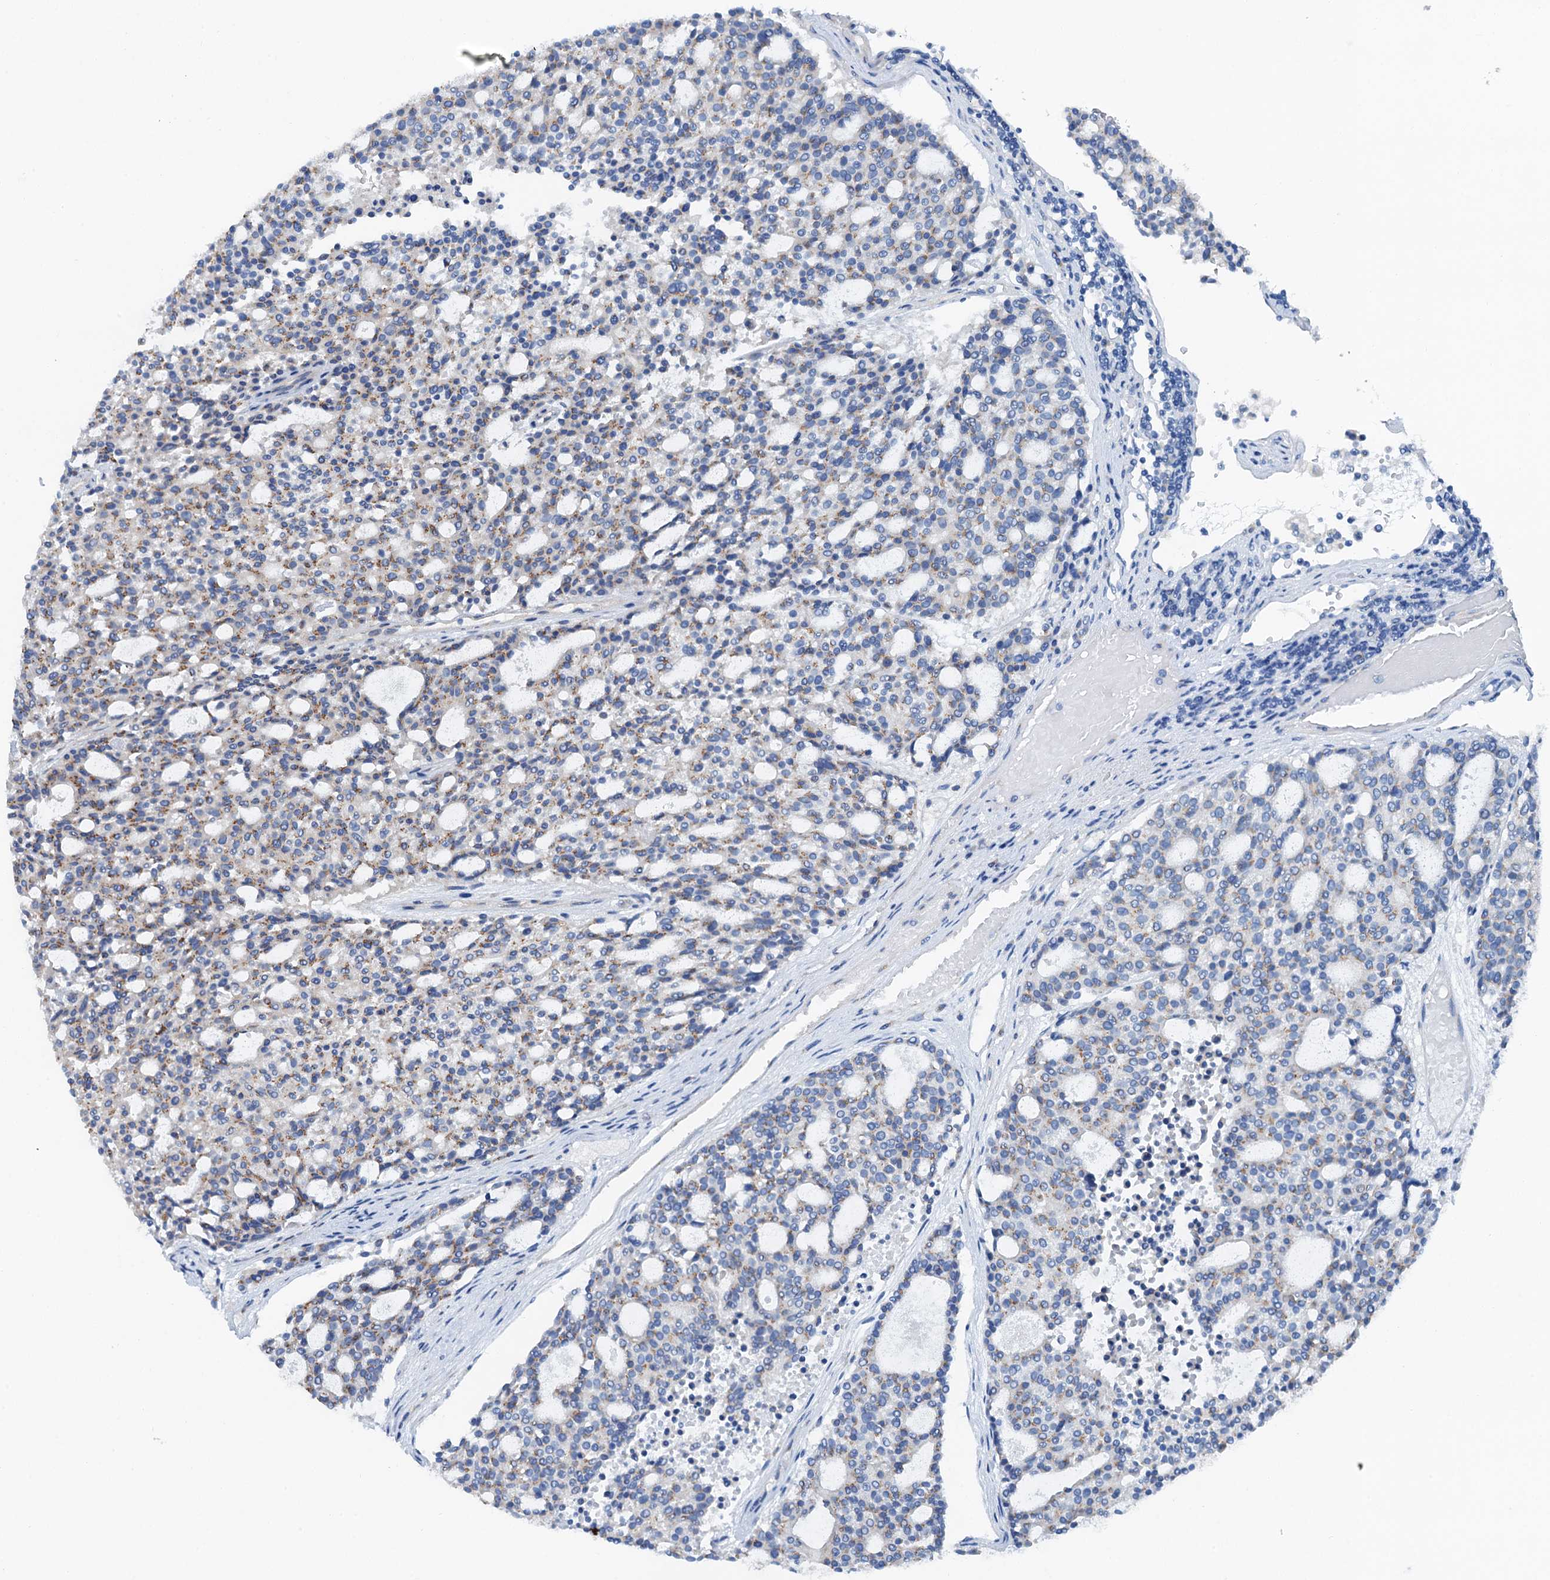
{"staining": {"intensity": "moderate", "quantity": "25%-75%", "location": "cytoplasmic/membranous"}, "tissue": "carcinoid", "cell_type": "Tumor cells", "image_type": "cancer", "snomed": [{"axis": "morphology", "description": "Carcinoid, malignant, NOS"}, {"axis": "topography", "description": "Pancreas"}], "caption": "About 25%-75% of tumor cells in human carcinoid (malignant) reveal moderate cytoplasmic/membranous protein positivity as visualized by brown immunohistochemical staining.", "gene": "ANKRD26", "patient": {"sex": "female", "age": 54}}